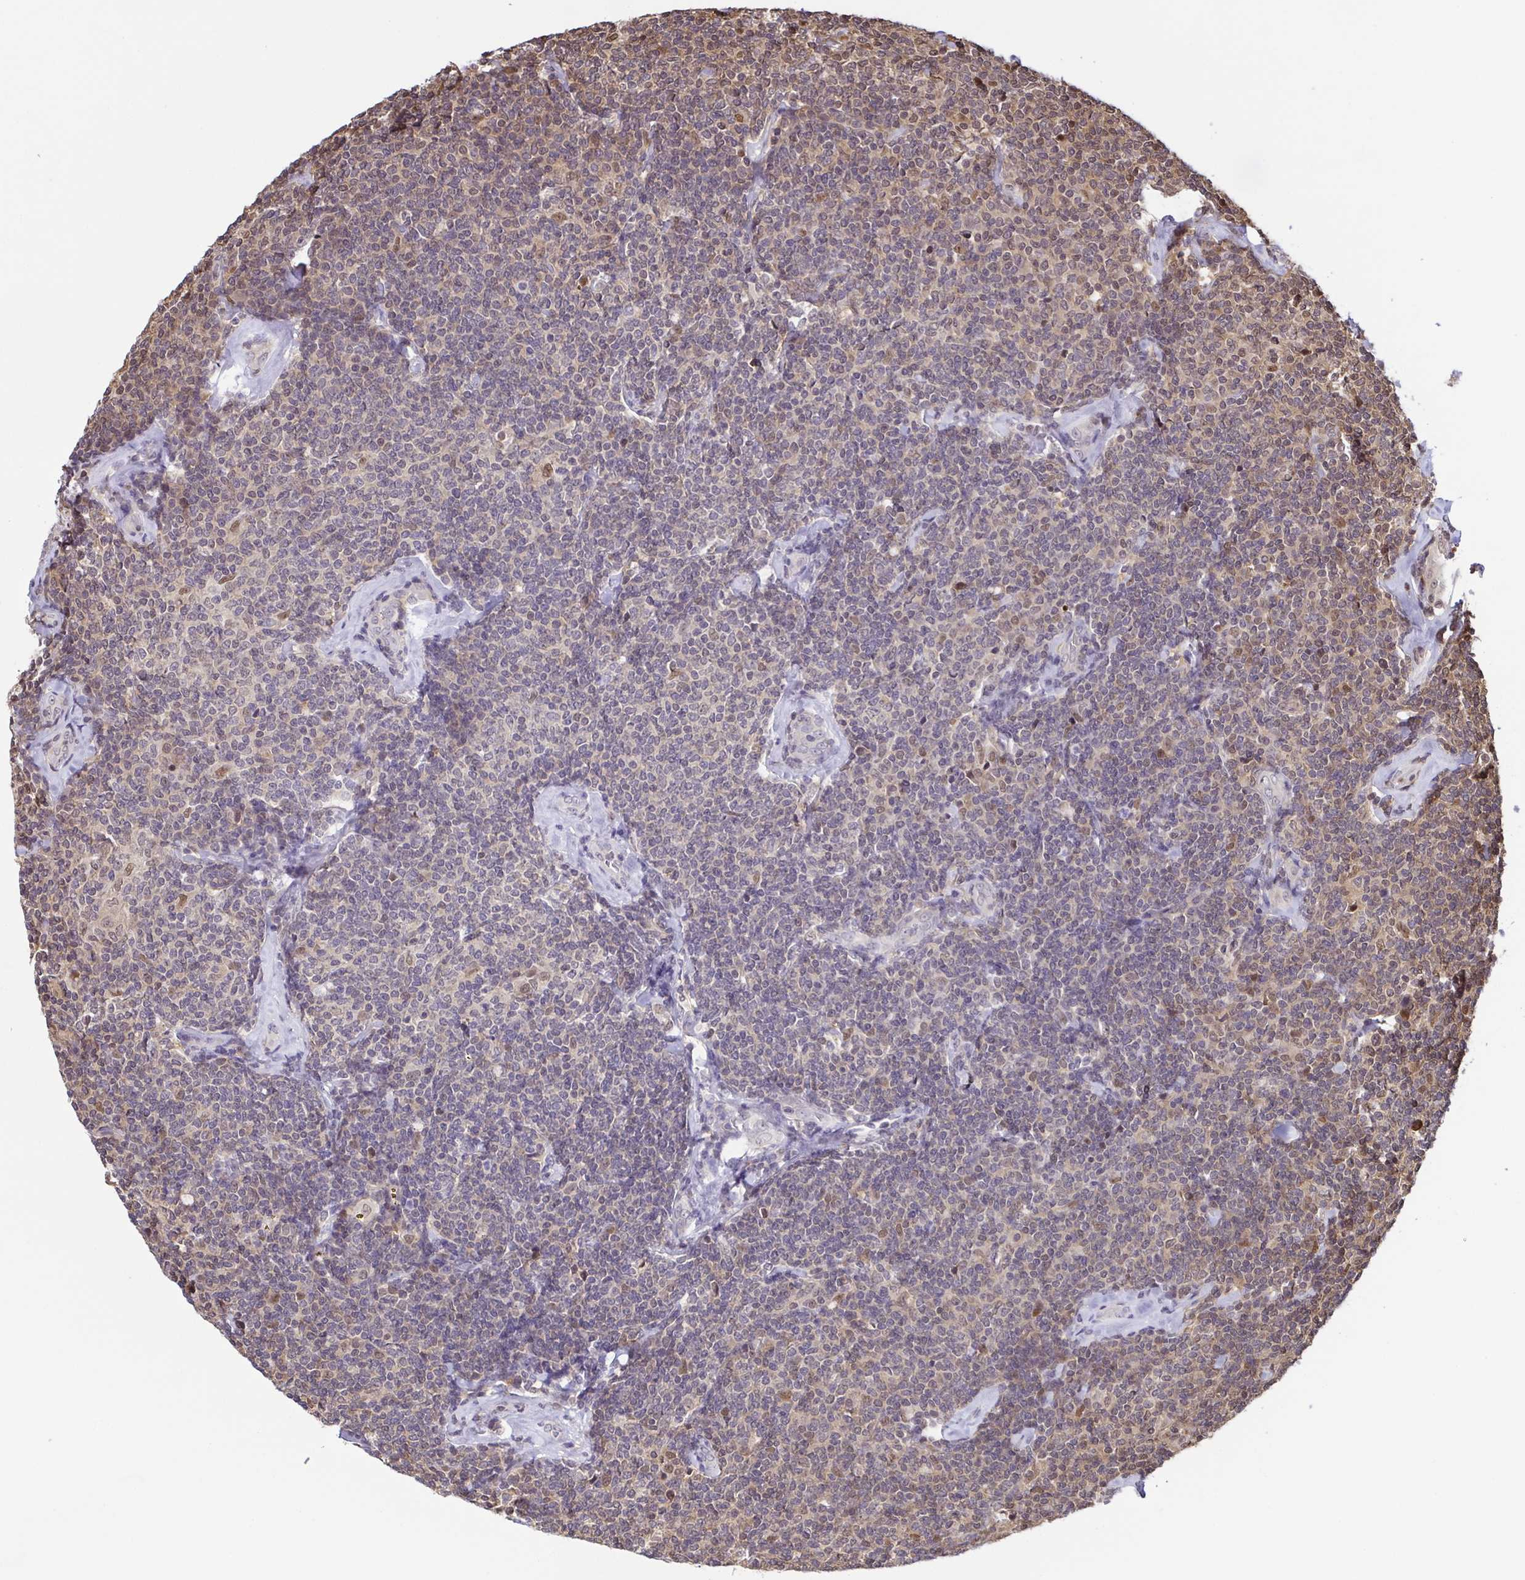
{"staining": {"intensity": "weak", "quantity": "<25%", "location": "nuclear"}, "tissue": "lymphoma", "cell_type": "Tumor cells", "image_type": "cancer", "snomed": [{"axis": "morphology", "description": "Malignant lymphoma, non-Hodgkin's type, Low grade"}, {"axis": "topography", "description": "Lymph node"}], "caption": "This image is of lymphoma stained with immunohistochemistry to label a protein in brown with the nuclei are counter-stained blue. There is no positivity in tumor cells.", "gene": "PSMB9", "patient": {"sex": "female", "age": 56}}